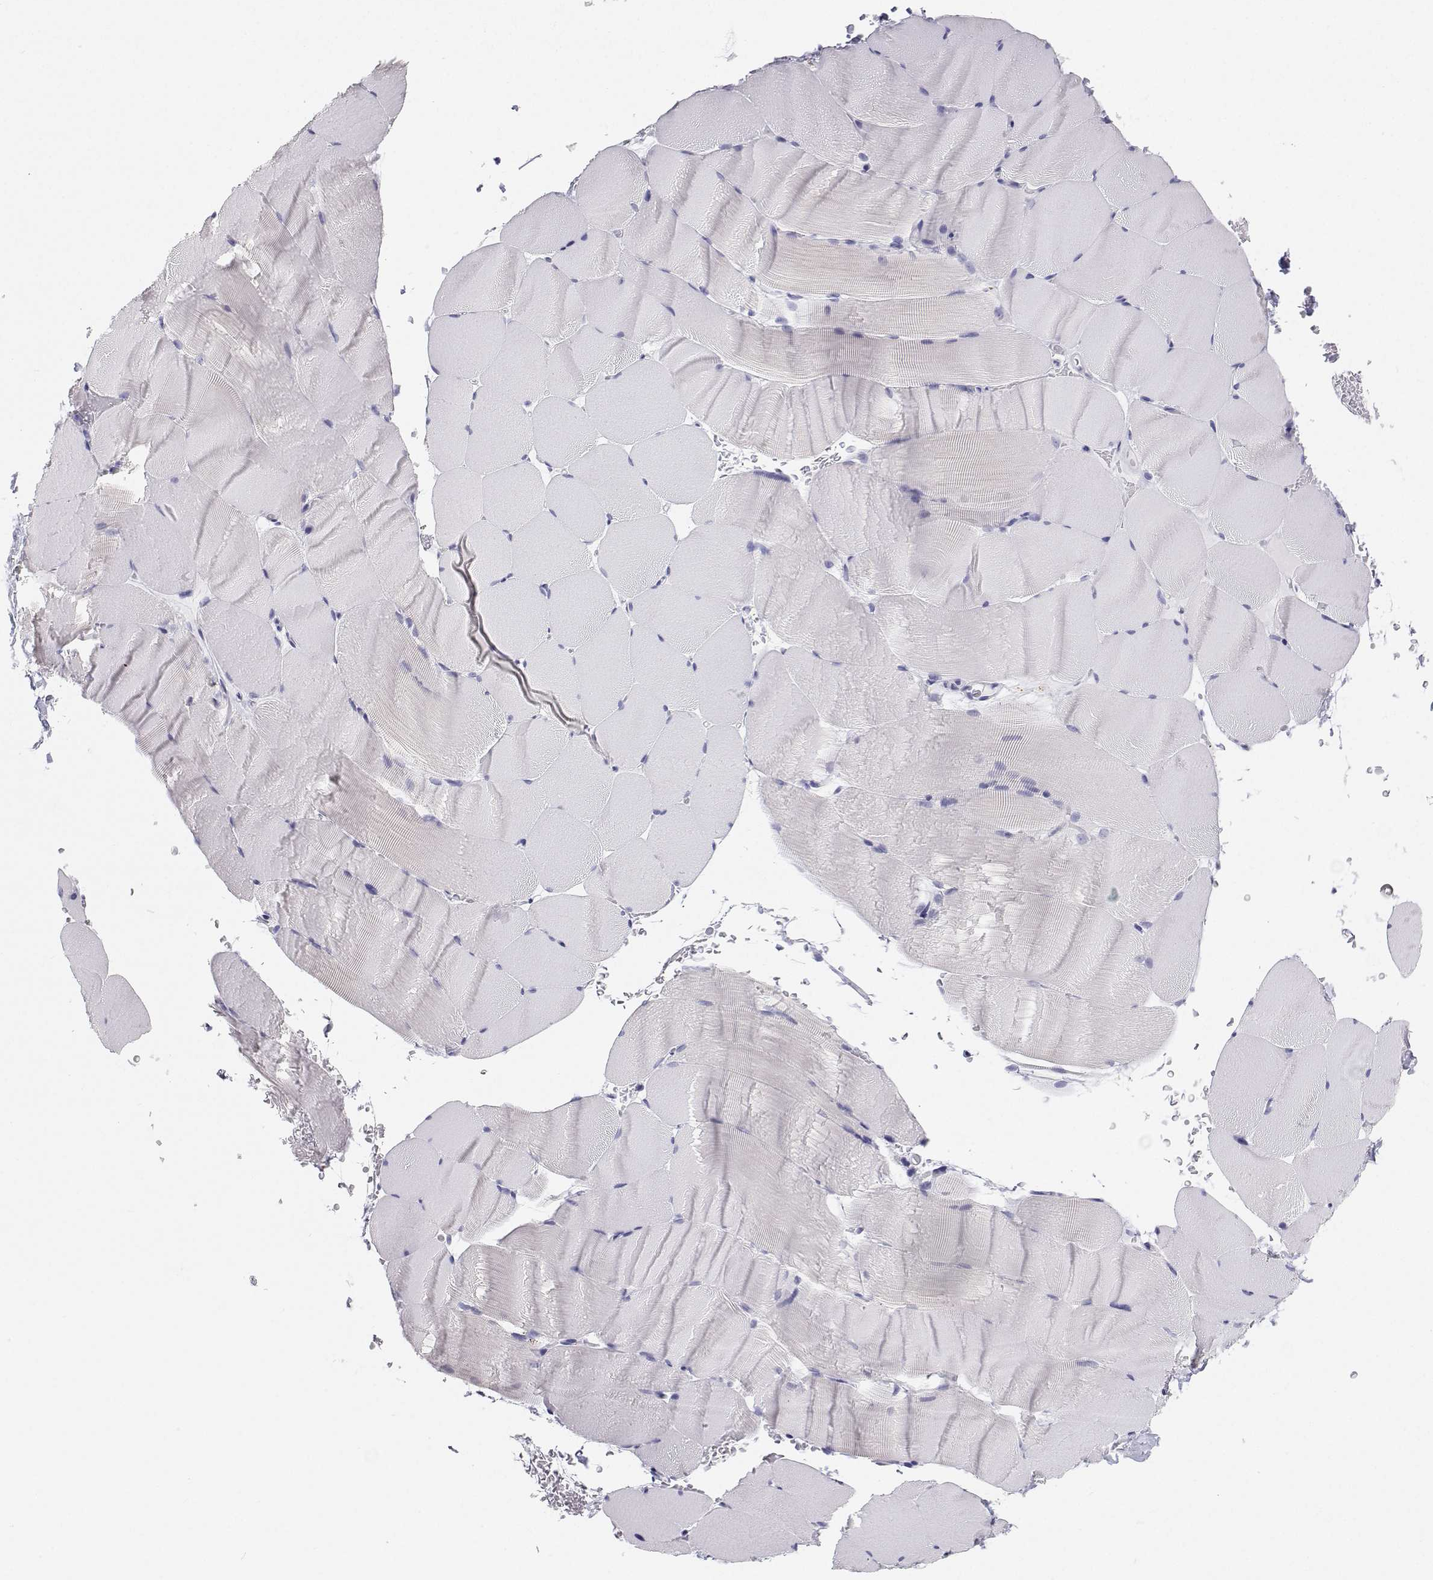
{"staining": {"intensity": "negative", "quantity": "none", "location": "none"}, "tissue": "skeletal muscle", "cell_type": "Myocytes", "image_type": "normal", "snomed": [{"axis": "morphology", "description": "Normal tissue, NOS"}, {"axis": "topography", "description": "Skeletal muscle"}], "caption": "An immunohistochemistry photomicrograph of unremarkable skeletal muscle is shown. There is no staining in myocytes of skeletal muscle.", "gene": "BHMT", "patient": {"sex": "female", "age": 37}}